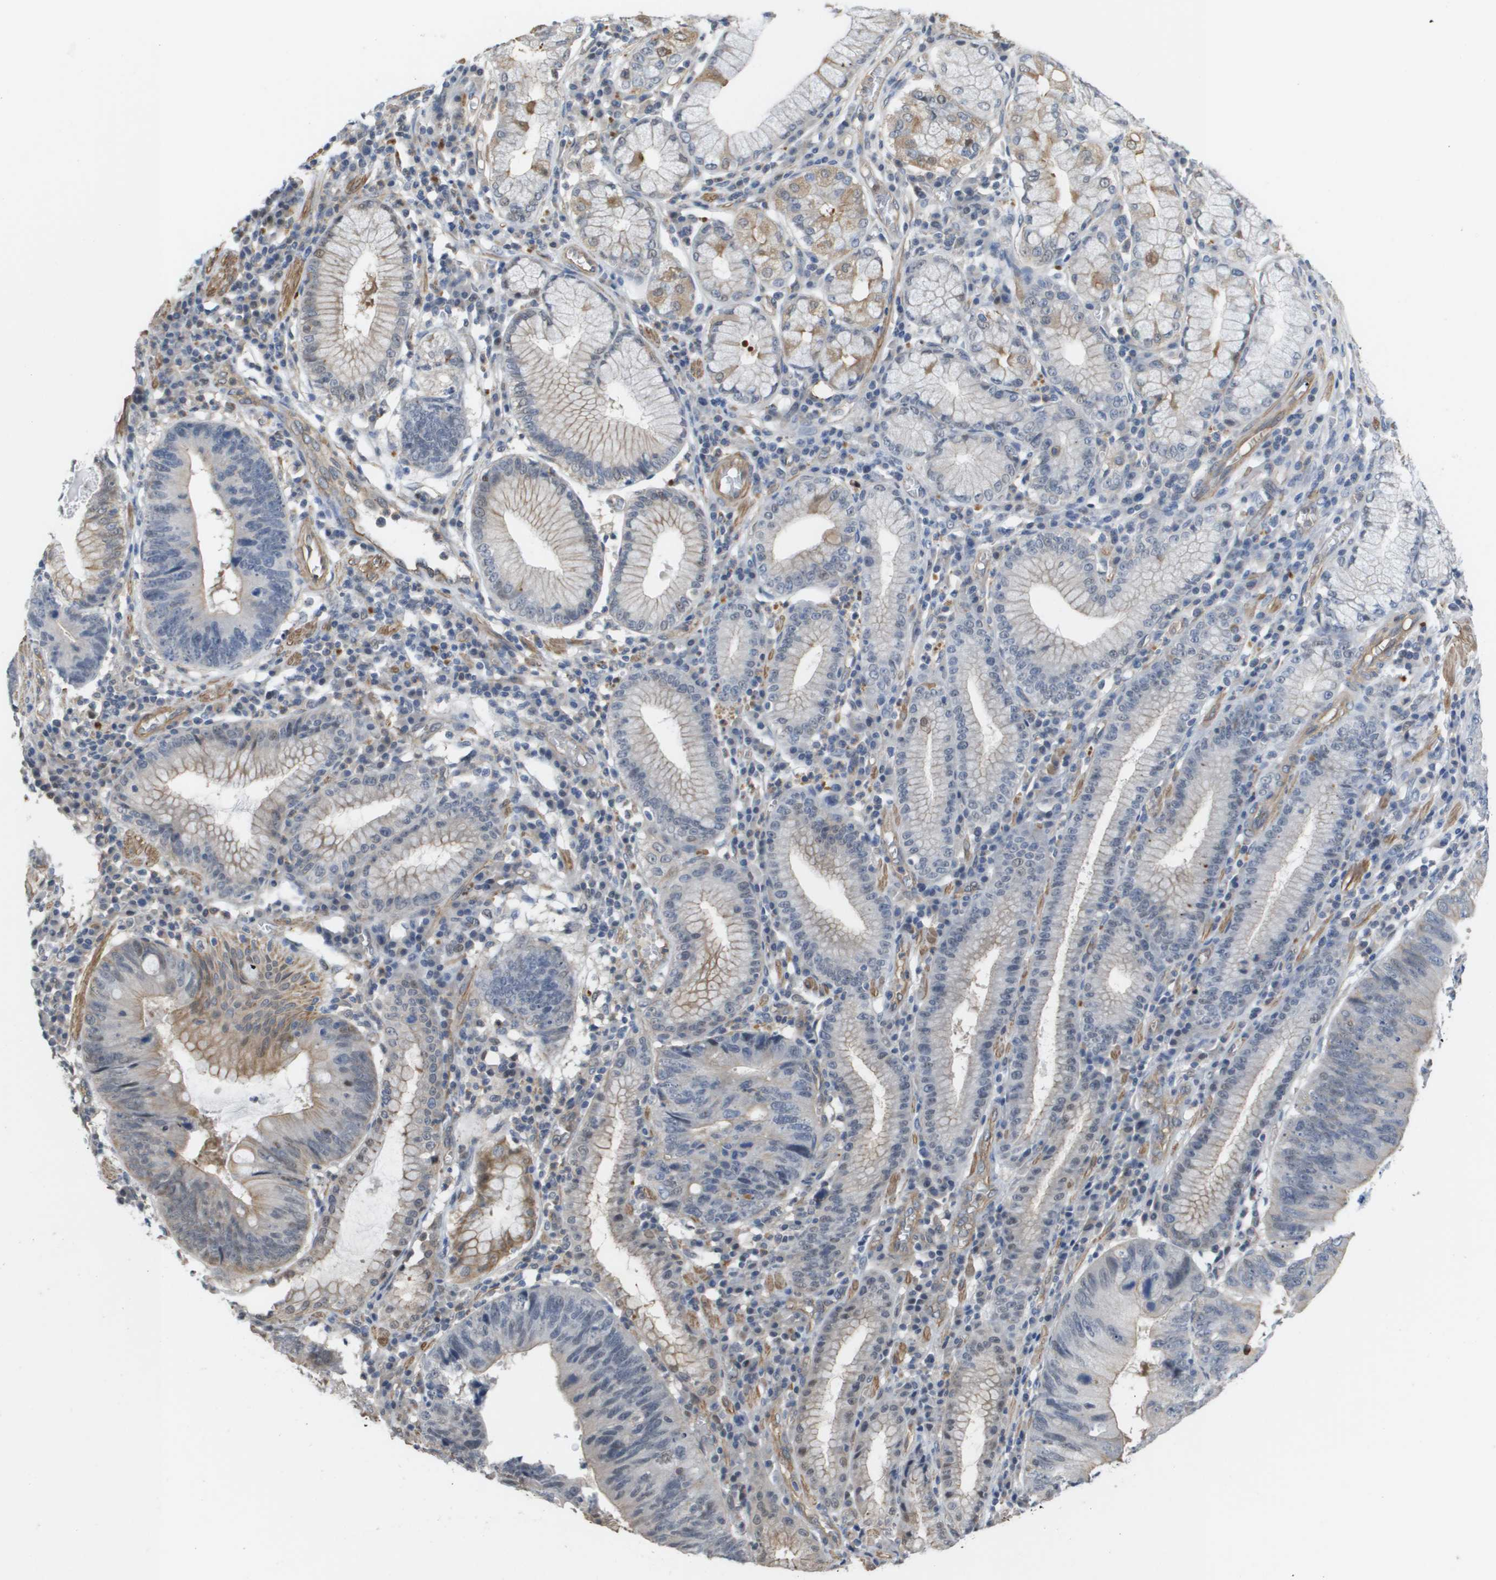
{"staining": {"intensity": "negative", "quantity": "none", "location": "none"}, "tissue": "stomach cancer", "cell_type": "Tumor cells", "image_type": "cancer", "snomed": [{"axis": "morphology", "description": "Adenocarcinoma, NOS"}, {"axis": "topography", "description": "Stomach"}], "caption": "Micrograph shows no significant protein positivity in tumor cells of stomach adenocarcinoma.", "gene": "RNF112", "patient": {"sex": "male", "age": 59}}